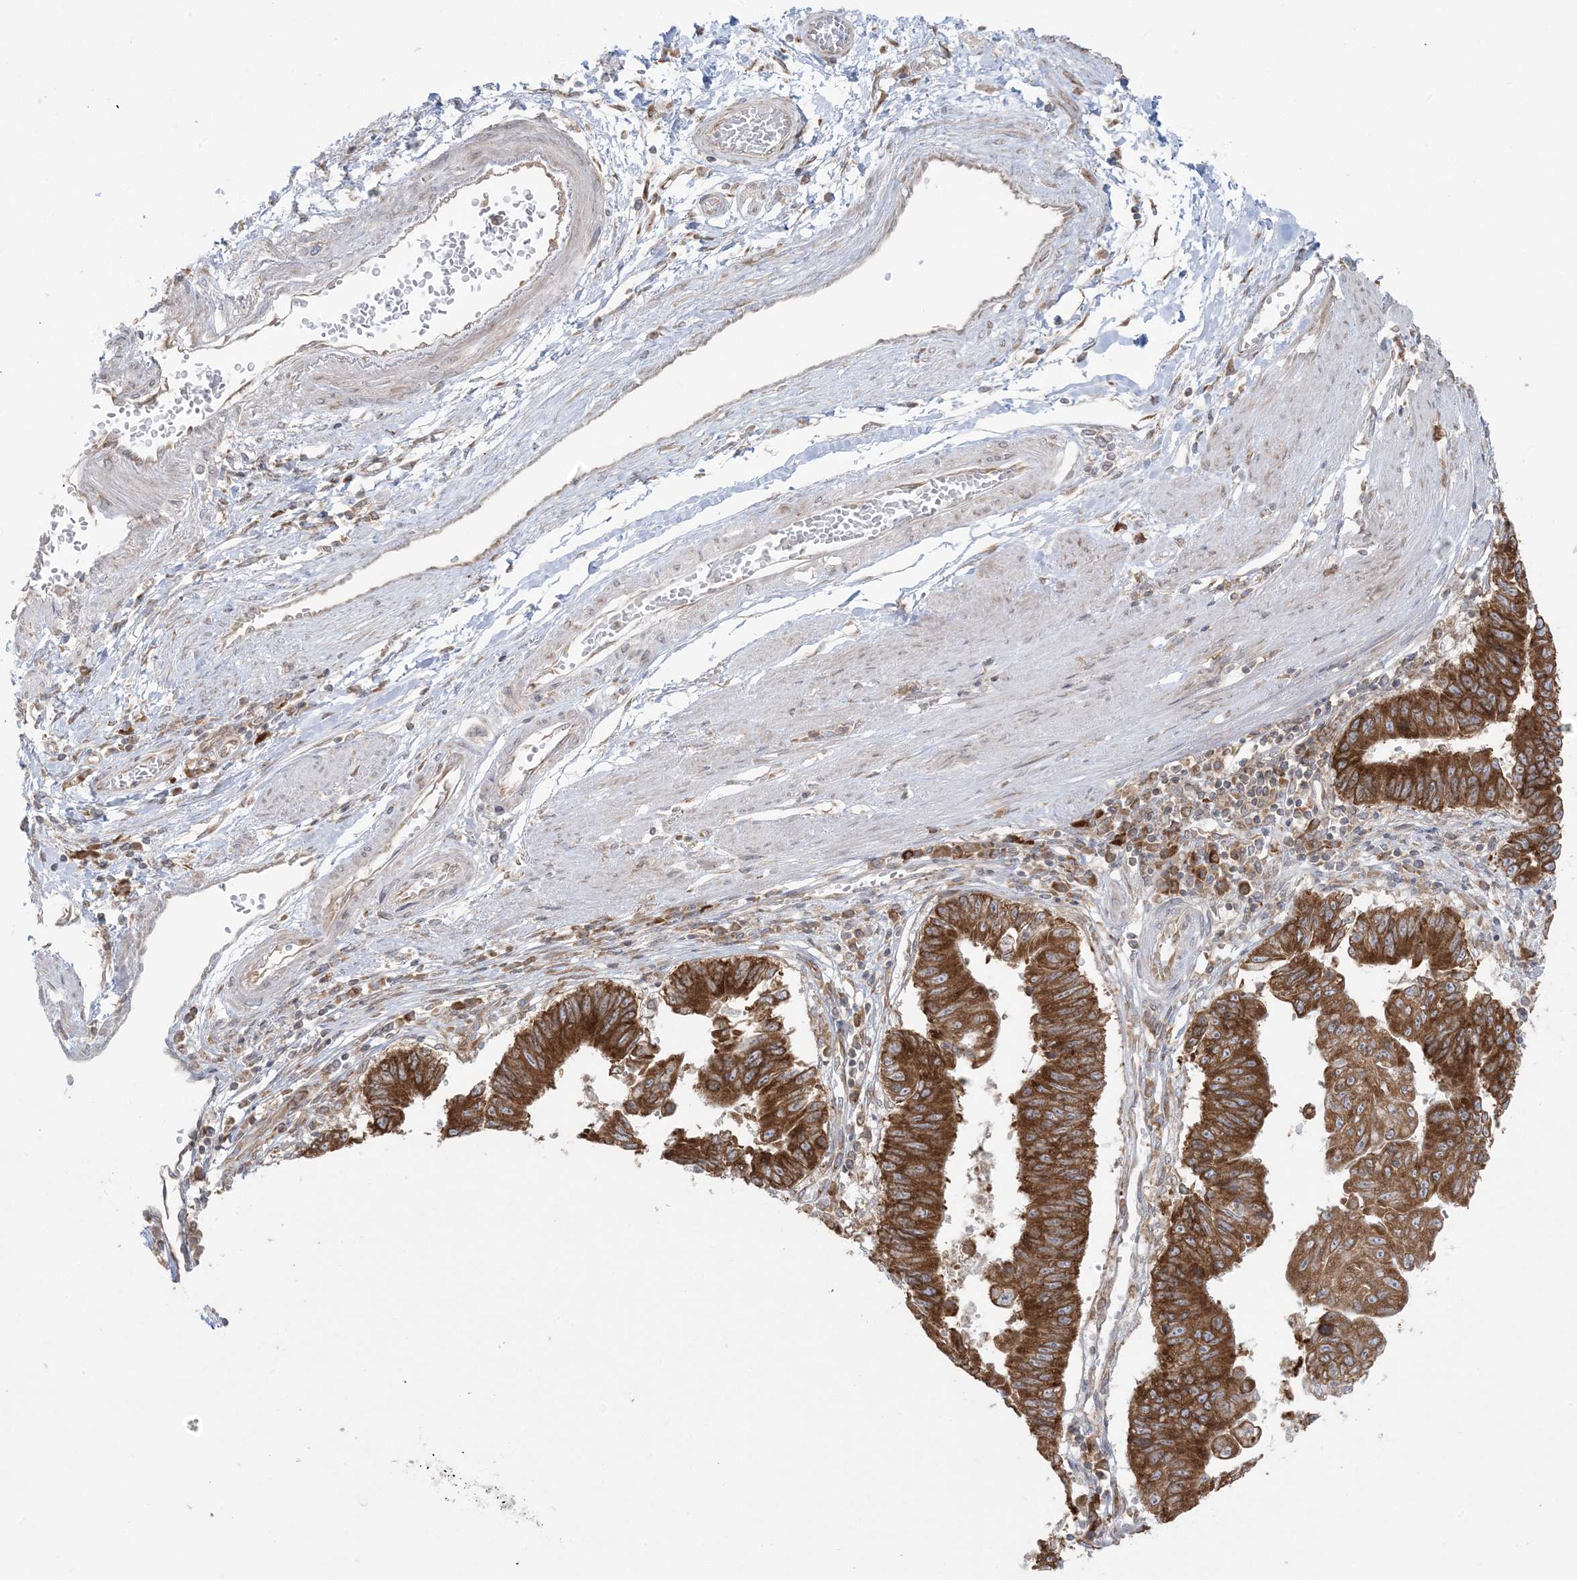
{"staining": {"intensity": "strong", "quantity": ">75%", "location": "cytoplasmic/membranous"}, "tissue": "stomach cancer", "cell_type": "Tumor cells", "image_type": "cancer", "snomed": [{"axis": "morphology", "description": "Adenocarcinoma, NOS"}, {"axis": "topography", "description": "Stomach"}], "caption": "Stomach adenocarcinoma stained with IHC exhibits strong cytoplasmic/membranous staining in about >75% of tumor cells.", "gene": "UBXN4", "patient": {"sex": "male", "age": 59}}